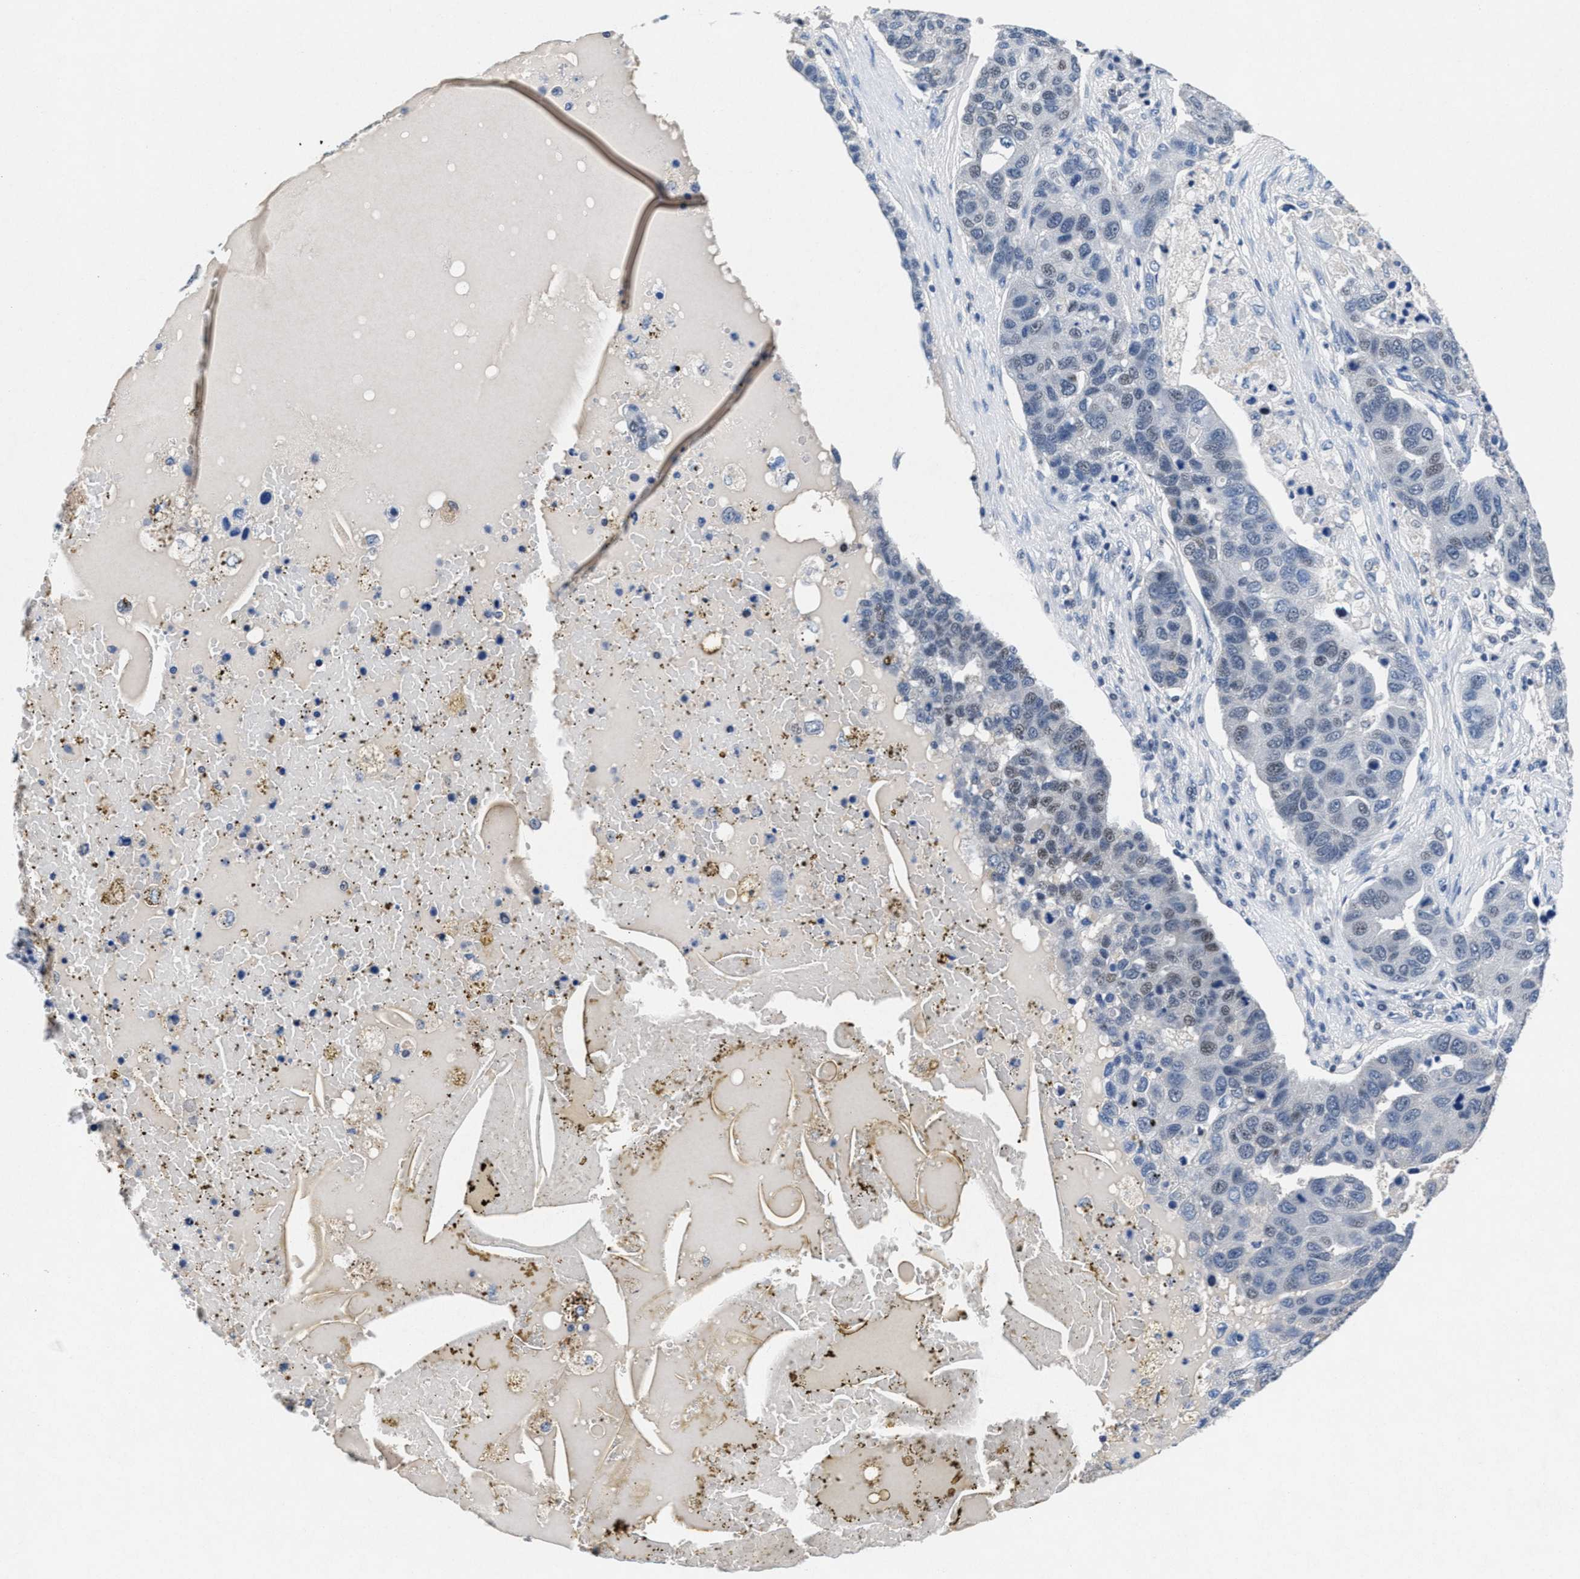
{"staining": {"intensity": "weak", "quantity": "<25%", "location": "nuclear"}, "tissue": "pancreatic cancer", "cell_type": "Tumor cells", "image_type": "cancer", "snomed": [{"axis": "morphology", "description": "Adenocarcinoma, NOS"}, {"axis": "topography", "description": "Pancreas"}], "caption": "Immunohistochemistry of pancreatic adenocarcinoma displays no positivity in tumor cells.", "gene": "WDR81", "patient": {"sex": "female", "age": 61}}